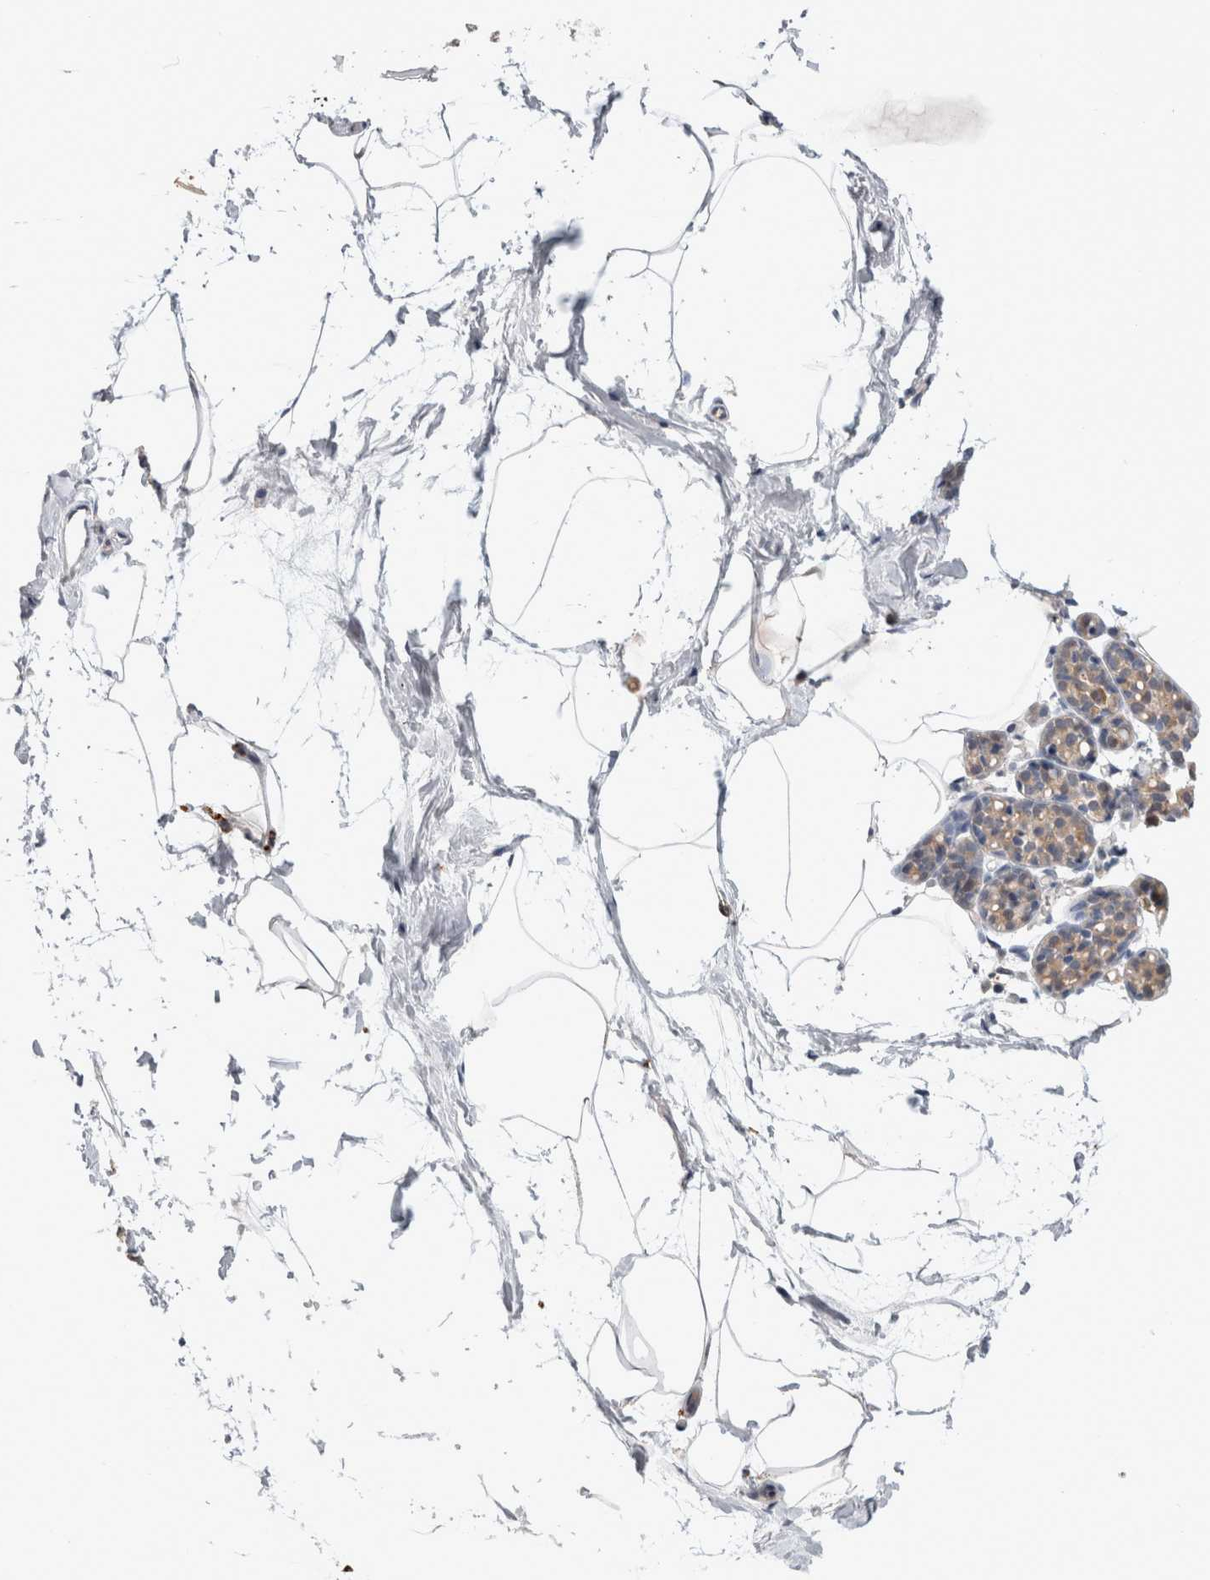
{"staining": {"intensity": "weak", "quantity": "<25%", "location": "cytoplasmic/membranous"}, "tissue": "breast", "cell_type": "Adipocytes", "image_type": "normal", "snomed": [{"axis": "morphology", "description": "Normal tissue, NOS"}, {"axis": "topography", "description": "Breast"}], "caption": "Protein analysis of benign breast reveals no significant expression in adipocytes.", "gene": "MRPL37", "patient": {"sex": "female", "age": 62}}